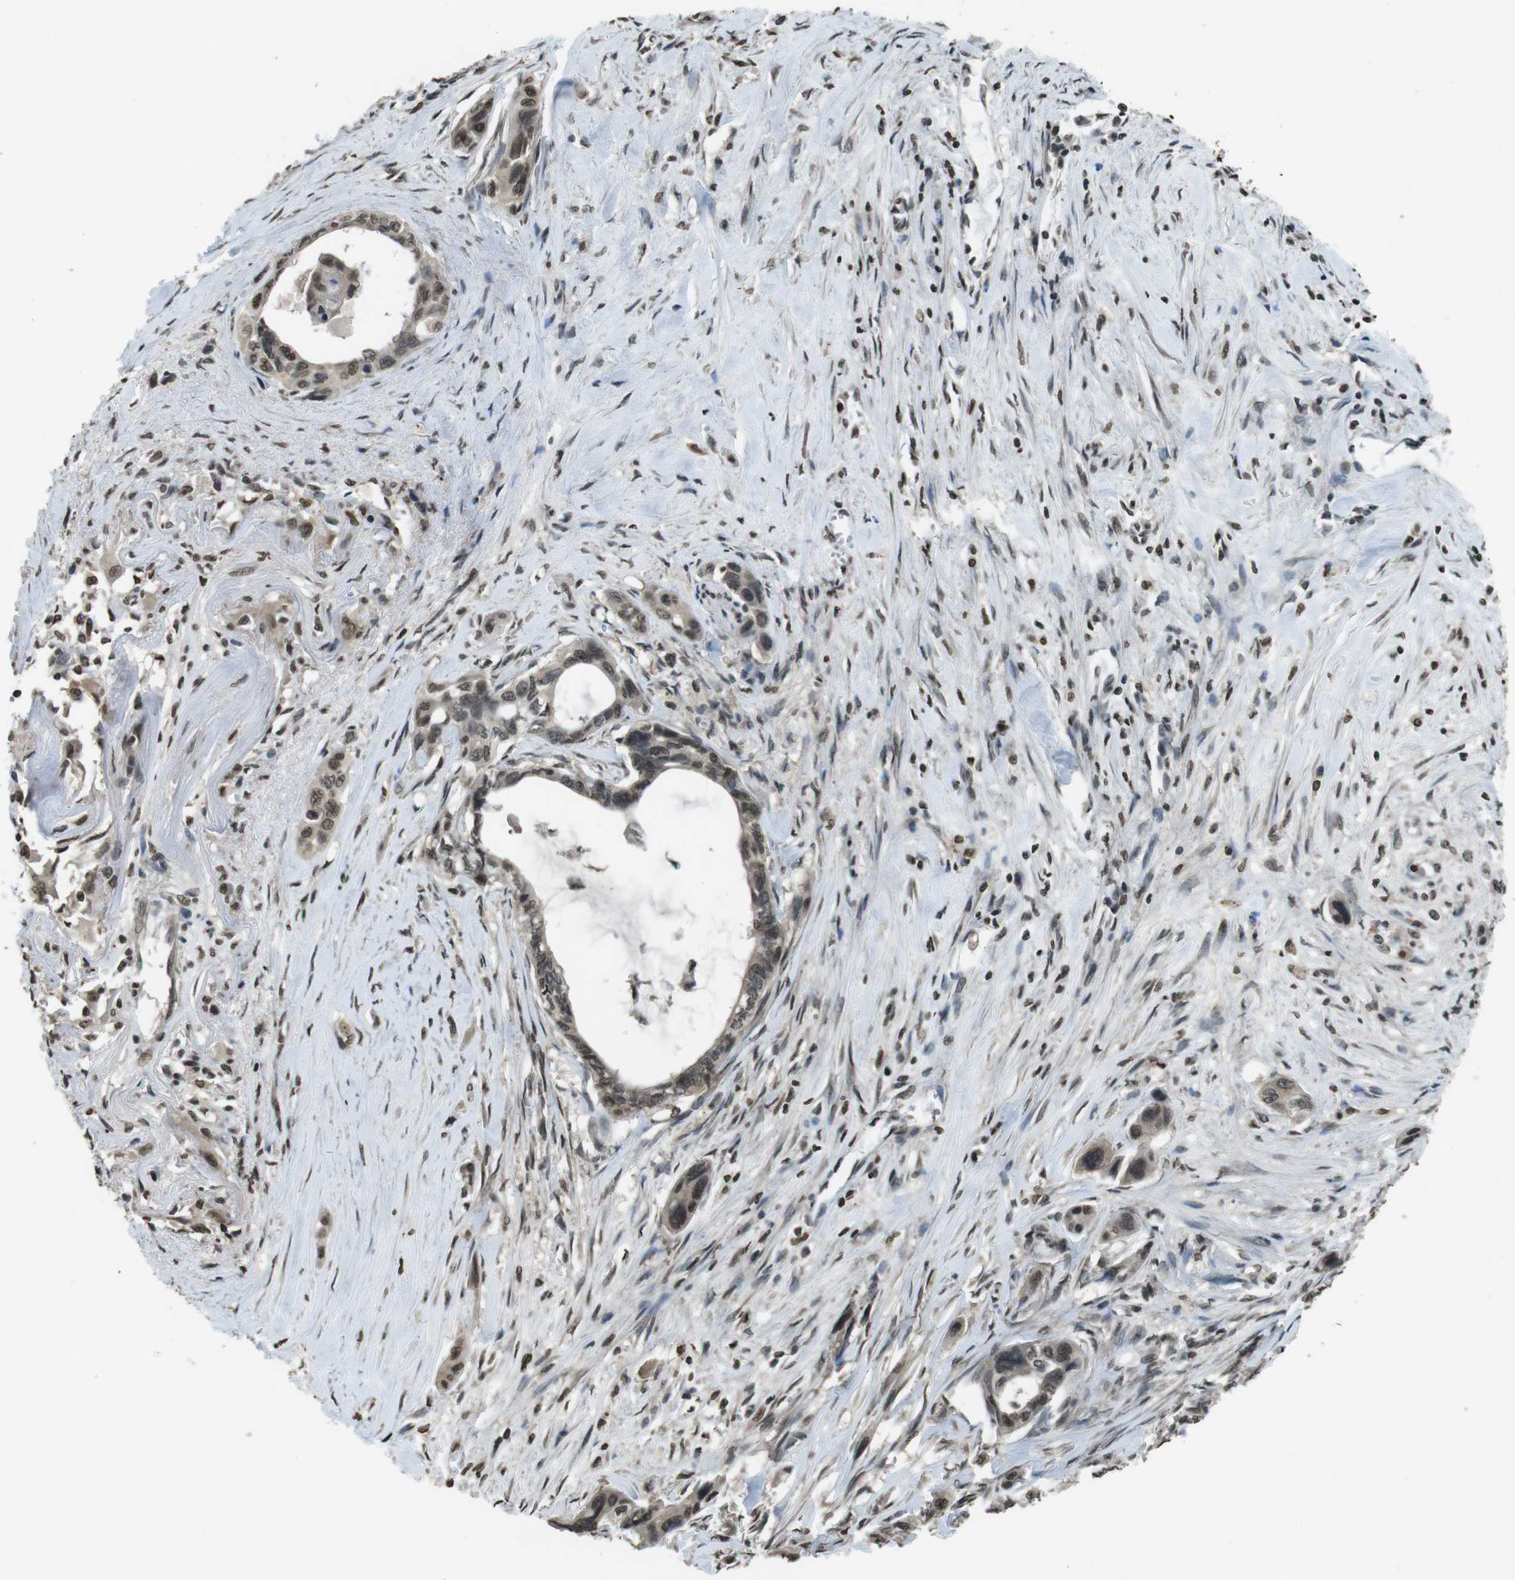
{"staining": {"intensity": "moderate", "quantity": "25%-75%", "location": "nuclear"}, "tissue": "pancreatic cancer", "cell_type": "Tumor cells", "image_type": "cancer", "snomed": [{"axis": "morphology", "description": "Adenocarcinoma, NOS"}, {"axis": "topography", "description": "Pancreas"}], "caption": "DAB (3,3'-diaminobenzidine) immunohistochemical staining of human pancreatic adenocarcinoma shows moderate nuclear protein positivity in about 25%-75% of tumor cells.", "gene": "MAF", "patient": {"sex": "male", "age": 73}}